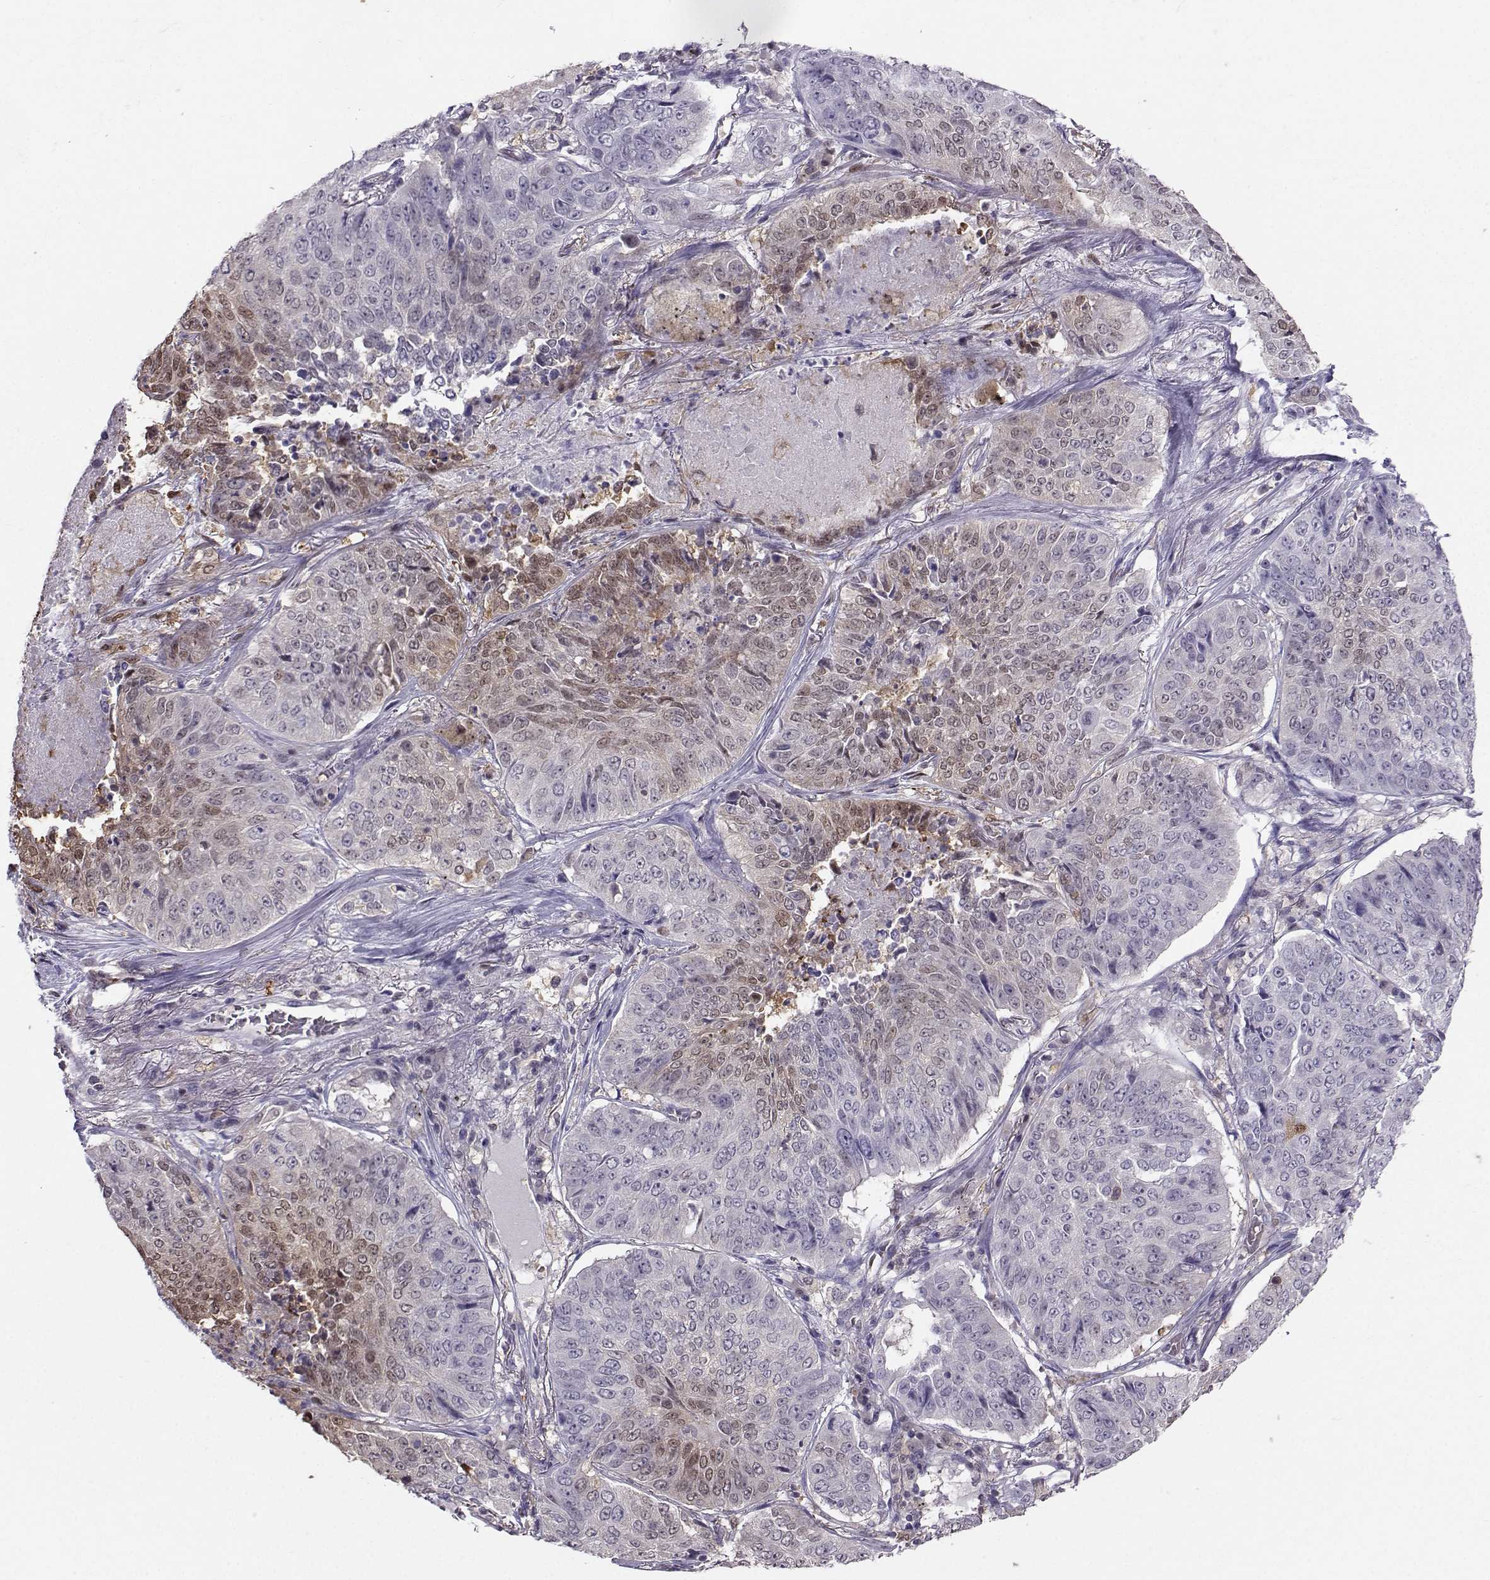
{"staining": {"intensity": "weak", "quantity": "<25%", "location": "cytoplasmic/membranous,nuclear"}, "tissue": "lung cancer", "cell_type": "Tumor cells", "image_type": "cancer", "snomed": [{"axis": "morphology", "description": "Normal tissue, NOS"}, {"axis": "morphology", "description": "Squamous cell carcinoma, NOS"}, {"axis": "topography", "description": "Bronchus"}, {"axis": "topography", "description": "Lung"}], "caption": "The IHC image has no significant expression in tumor cells of lung cancer (squamous cell carcinoma) tissue. Brightfield microscopy of immunohistochemistry stained with DAB (3,3'-diaminobenzidine) (brown) and hematoxylin (blue), captured at high magnification.", "gene": "PGK1", "patient": {"sex": "male", "age": 64}}